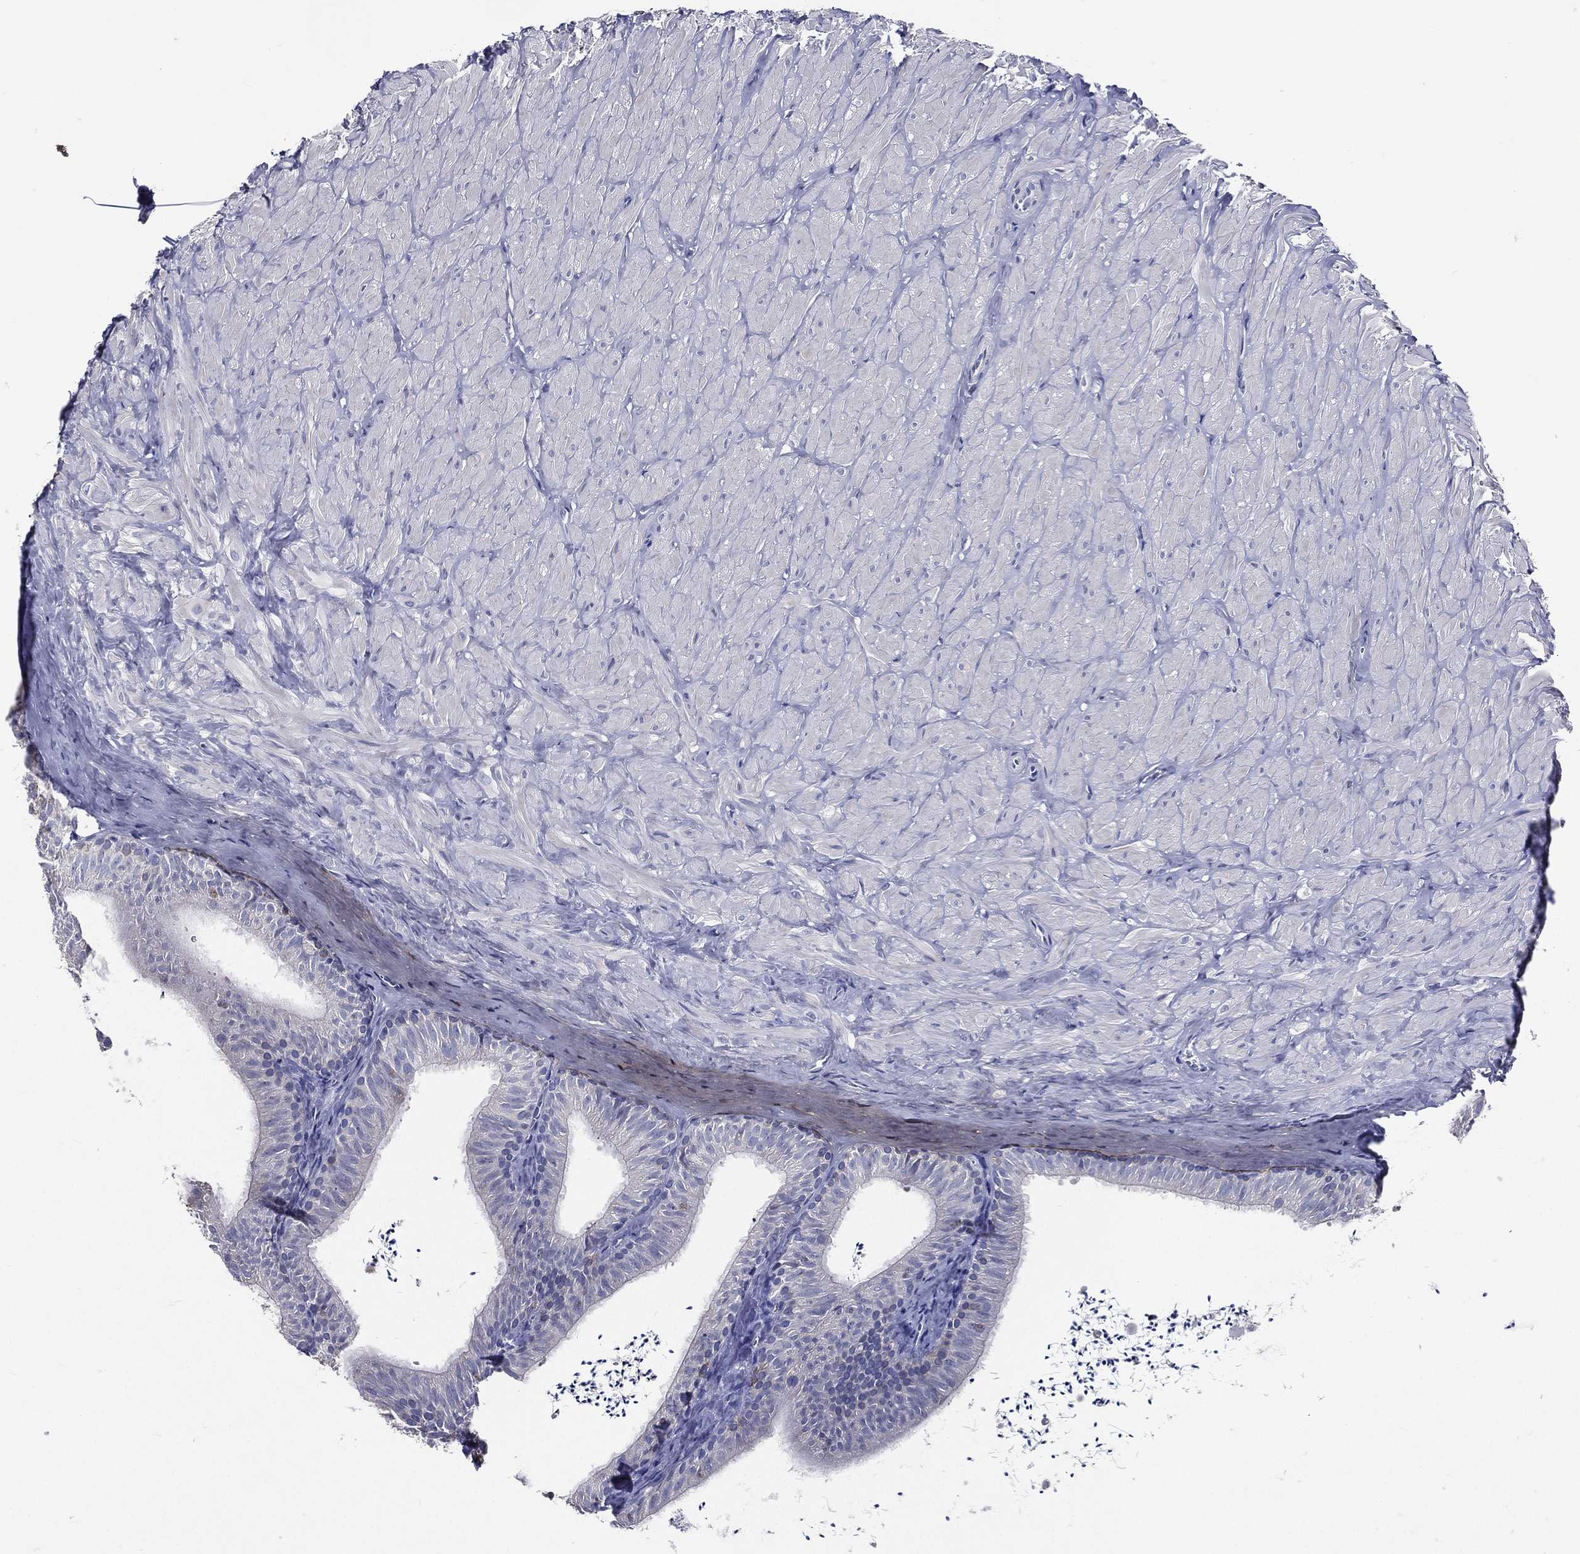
{"staining": {"intensity": "negative", "quantity": "none", "location": "none"}, "tissue": "epididymis", "cell_type": "Glandular cells", "image_type": "normal", "snomed": [{"axis": "morphology", "description": "Normal tissue, NOS"}, {"axis": "topography", "description": "Epididymis"}], "caption": "An immunohistochemistry (IHC) image of normal epididymis is shown. There is no staining in glandular cells of epididymis.", "gene": "TGM1", "patient": {"sex": "male", "age": 32}}